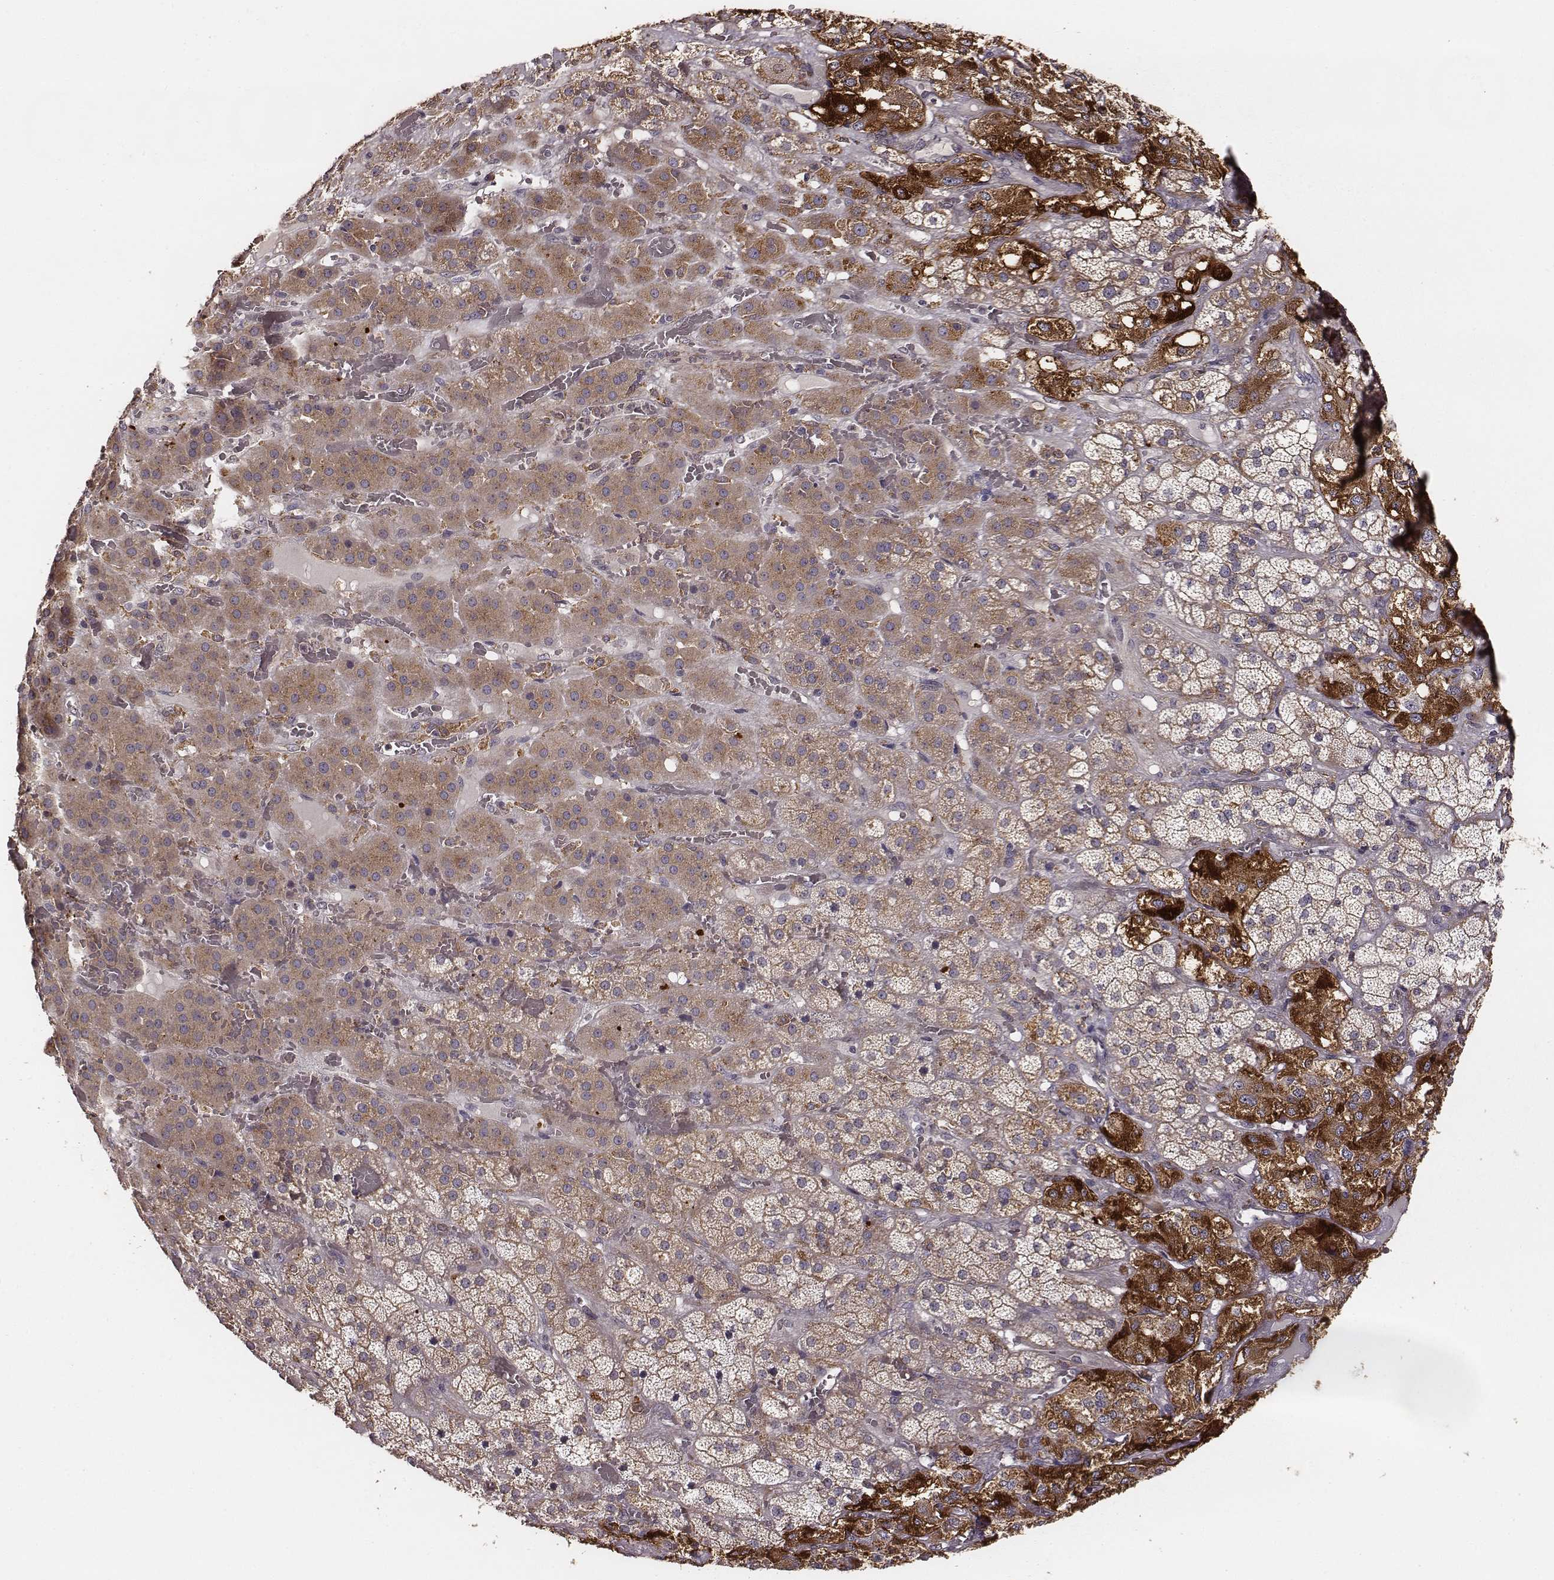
{"staining": {"intensity": "strong", "quantity": ">75%", "location": "cytoplasmic/membranous"}, "tissue": "adrenal gland", "cell_type": "Glandular cells", "image_type": "normal", "snomed": [{"axis": "morphology", "description": "Normal tissue, NOS"}, {"axis": "topography", "description": "Adrenal gland"}], "caption": "Immunohistochemistry of benign human adrenal gland exhibits high levels of strong cytoplasmic/membranous staining in about >75% of glandular cells.", "gene": "VPS26A", "patient": {"sex": "male", "age": 57}}